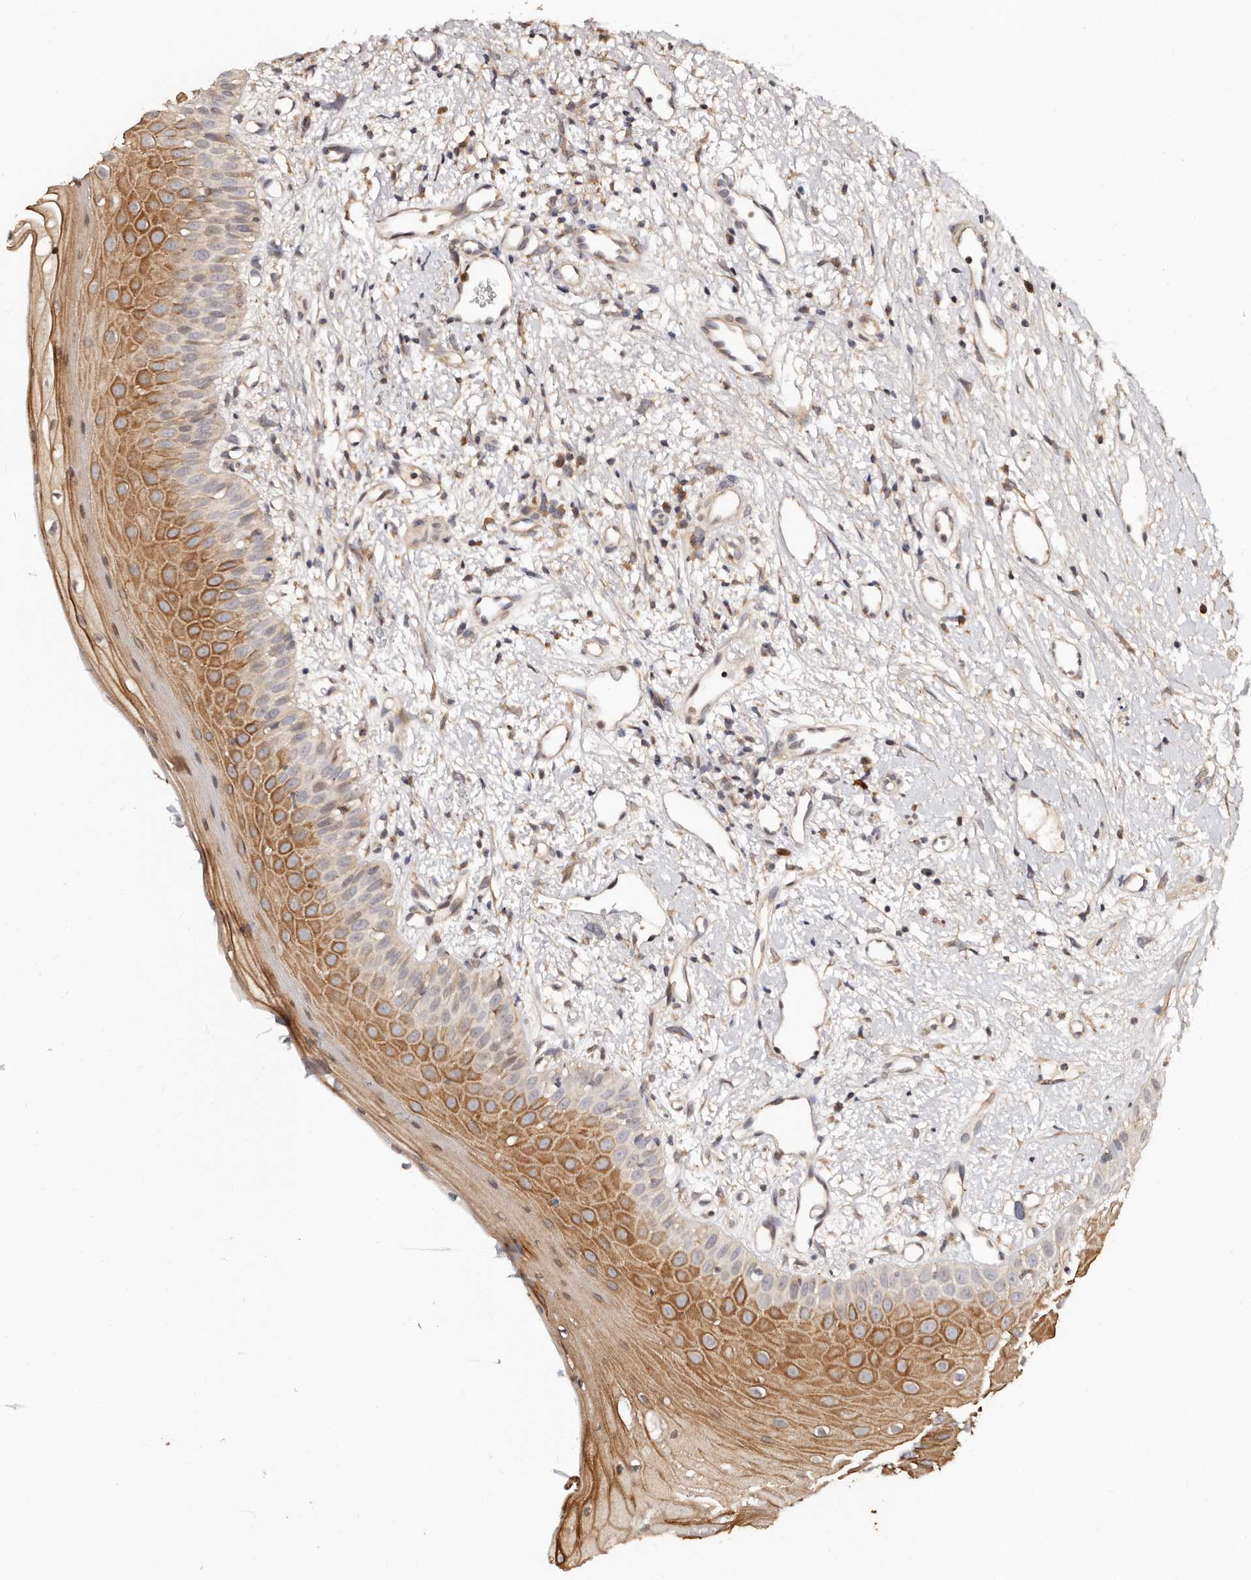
{"staining": {"intensity": "moderate", "quantity": "25%-75%", "location": "cytoplasmic/membranous"}, "tissue": "oral mucosa", "cell_type": "Squamous epithelial cells", "image_type": "normal", "snomed": [{"axis": "morphology", "description": "Normal tissue, NOS"}, {"axis": "topography", "description": "Oral tissue"}], "caption": "Protein staining exhibits moderate cytoplasmic/membranous expression in about 25%-75% of squamous epithelial cells in normal oral mucosa. (DAB IHC, brown staining for protein, blue staining for nuclei).", "gene": "APOL6", "patient": {"sex": "female", "age": 63}}